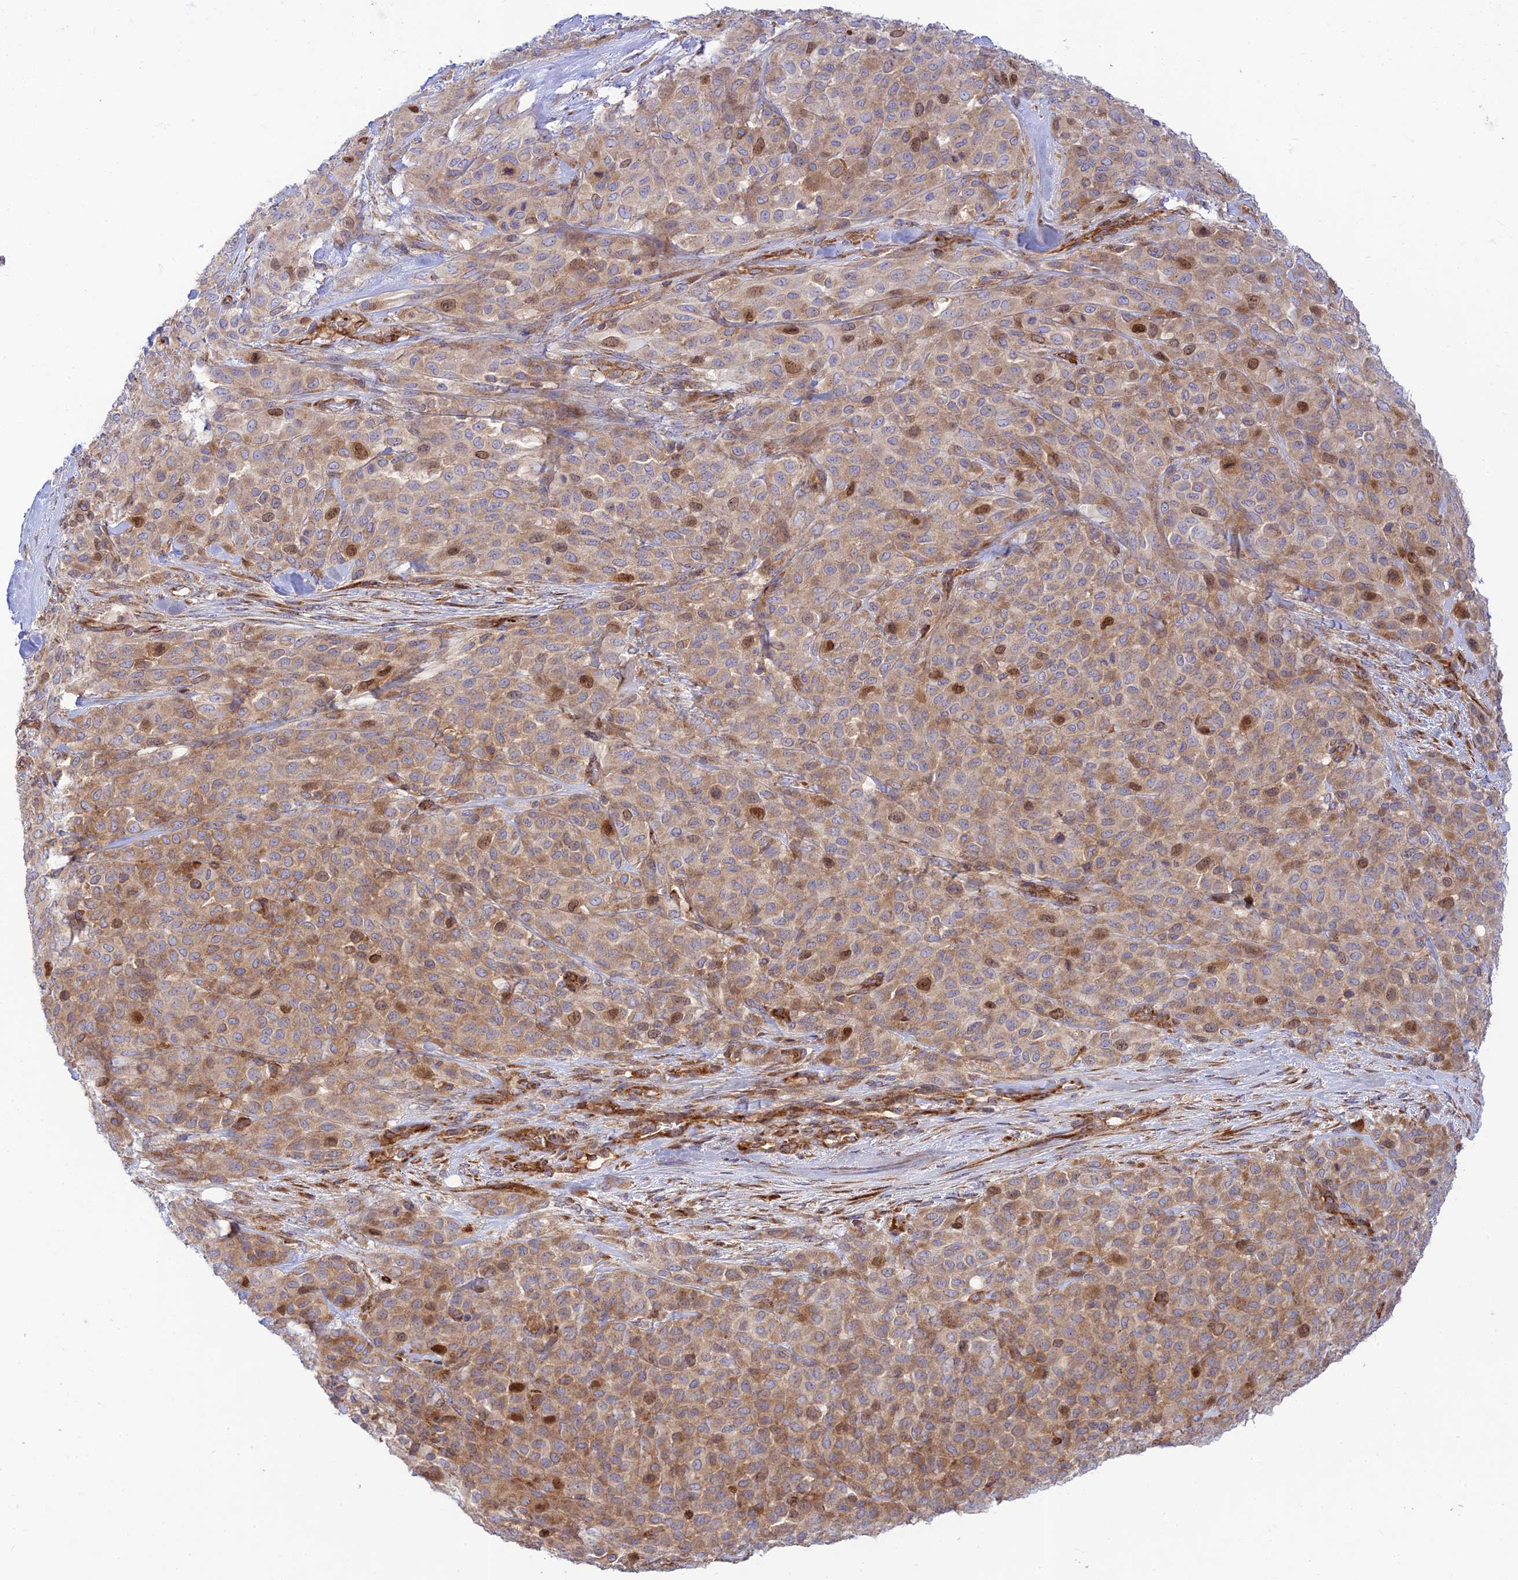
{"staining": {"intensity": "moderate", "quantity": ">75%", "location": "cytoplasmic/membranous,nuclear"}, "tissue": "melanoma", "cell_type": "Tumor cells", "image_type": "cancer", "snomed": [{"axis": "morphology", "description": "Malignant melanoma, Metastatic site"}, {"axis": "topography", "description": "Skin"}], "caption": "Brown immunohistochemical staining in human melanoma reveals moderate cytoplasmic/membranous and nuclear expression in approximately >75% of tumor cells. Immunohistochemistry stains the protein of interest in brown and the nuclei are stained blue.", "gene": "PIMREG", "patient": {"sex": "female", "age": 81}}